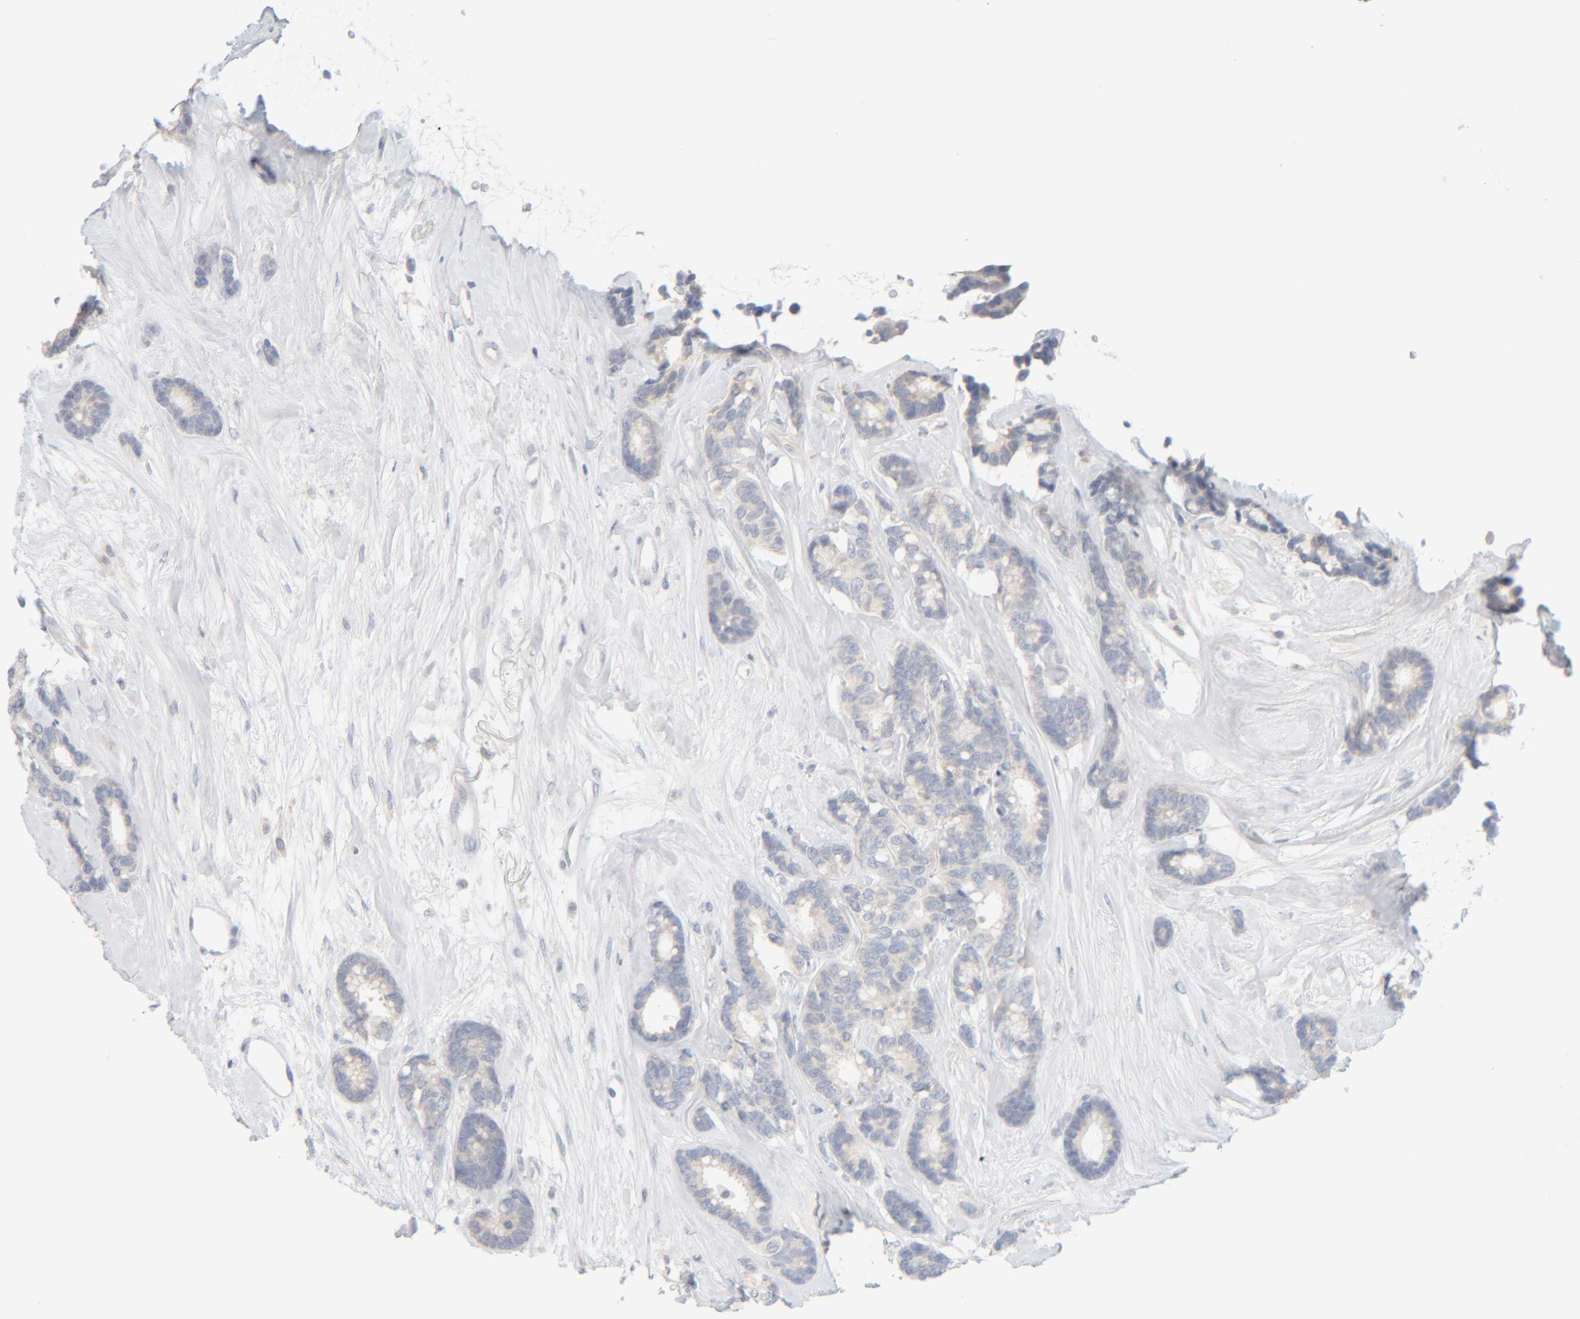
{"staining": {"intensity": "negative", "quantity": "none", "location": "none"}, "tissue": "breast cancer", "cell_type": "Tumor cells", "image_type": "cancer", "snomed": [{"axis": "morphology", "description": "Duct carcinoma"}, {"axis": "topography", "description": "Breast"}], "caption": "Tumor cells are negative for protein expression in human breast cancer (intraductal carcinoma).", "gene": "RIDA", "patient": {"sex": "female", "age": 87}}